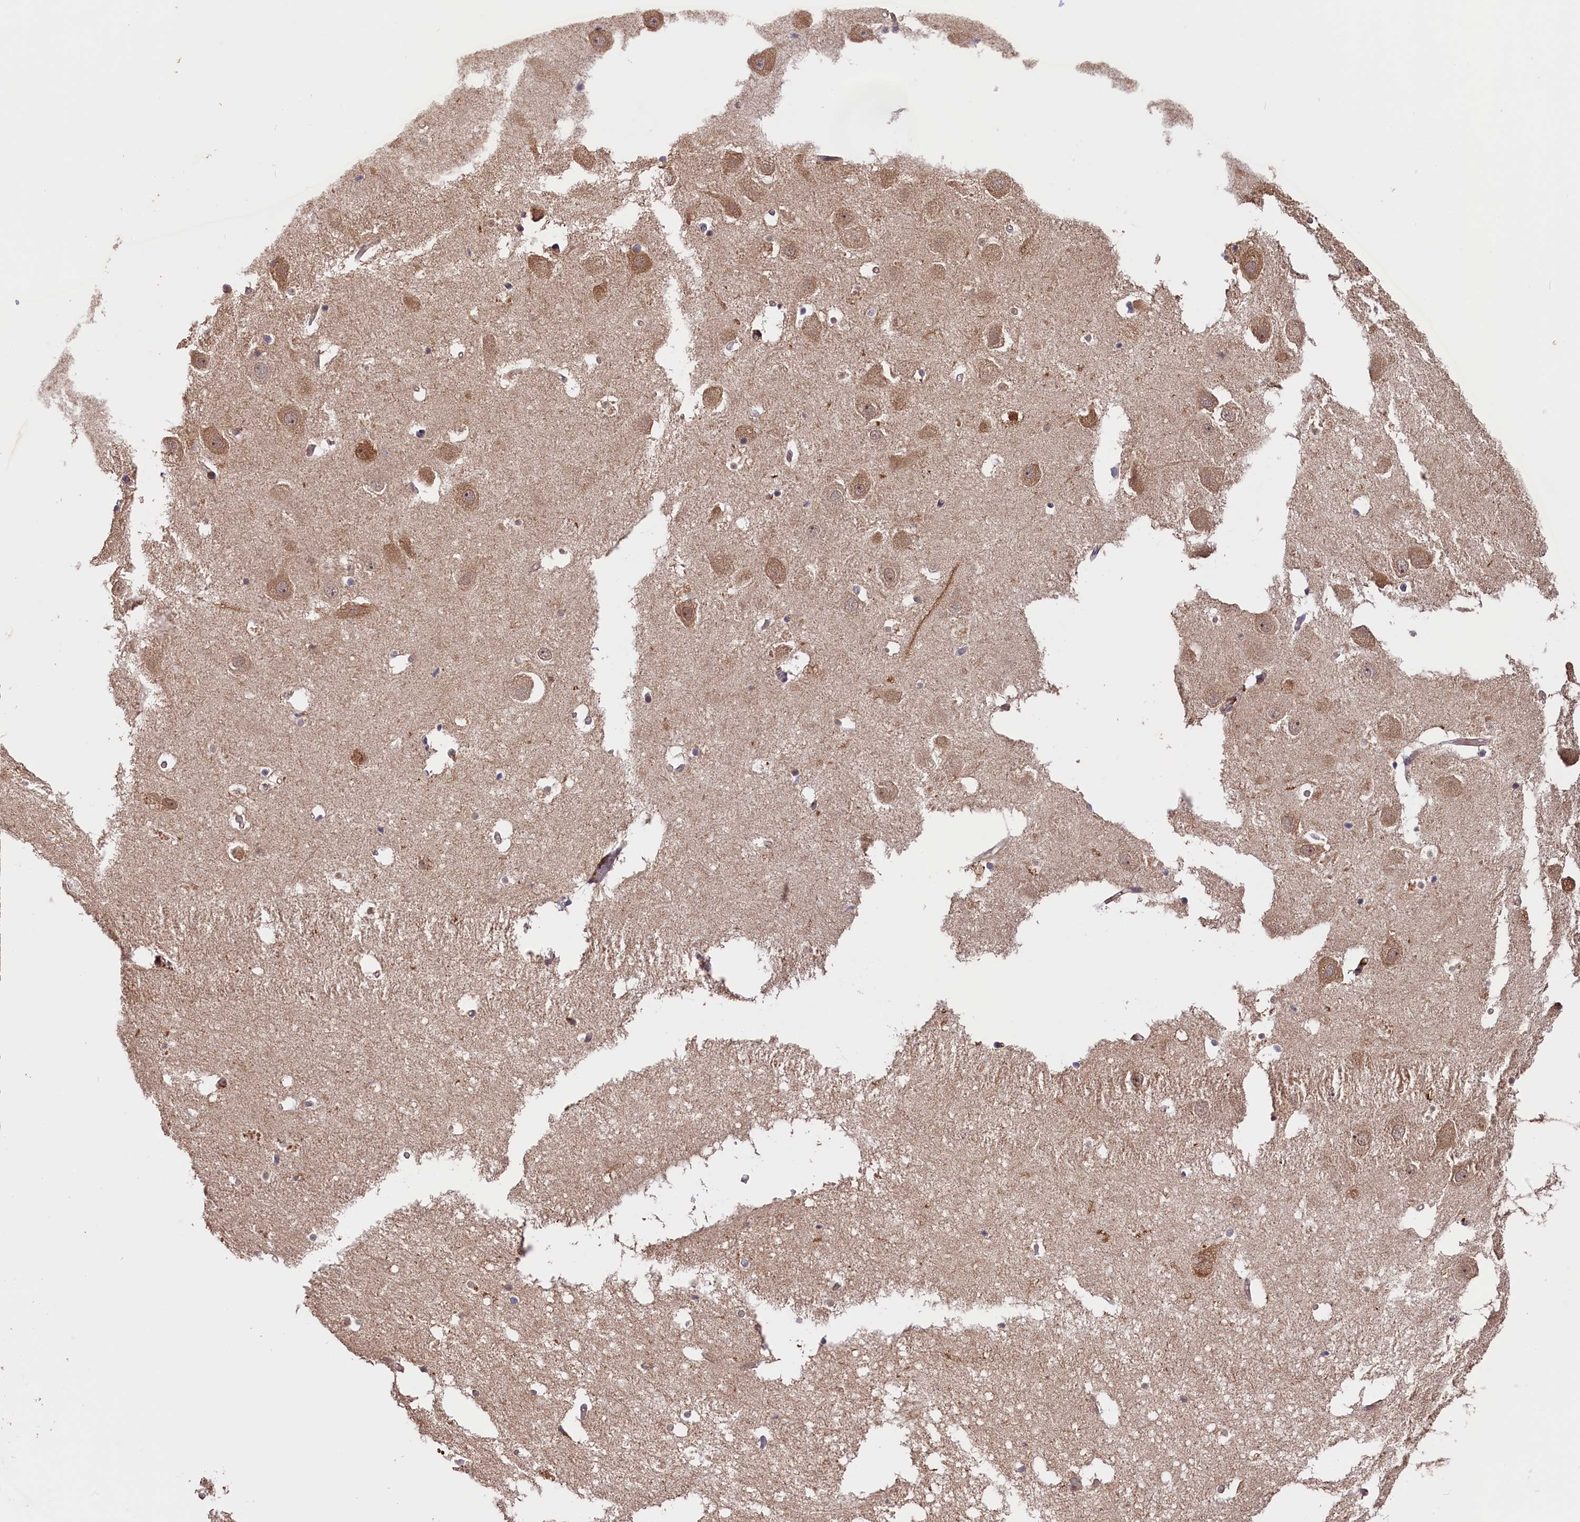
{"staining": {"intensity": "weak", "quantity": "<25%", "location": "cytoplasmic/membranous"}, "tissue": "hippocampus", "cell_type": "Glial cells", "image_type": "normal", "snomed": [{"axis": "morphology", "description": "Normal tissue, NOS"}, {"axis": "topography", "description": "Hippocampus"}], "caption": "There is no significant expression in glial cells of hippocampus. The staining is performed using DAB brown chromogen with nuclei counter-stained in using hematoxylin.", "gene": "DNAJB9", "patient": {"sex": "female", "age": 52}}